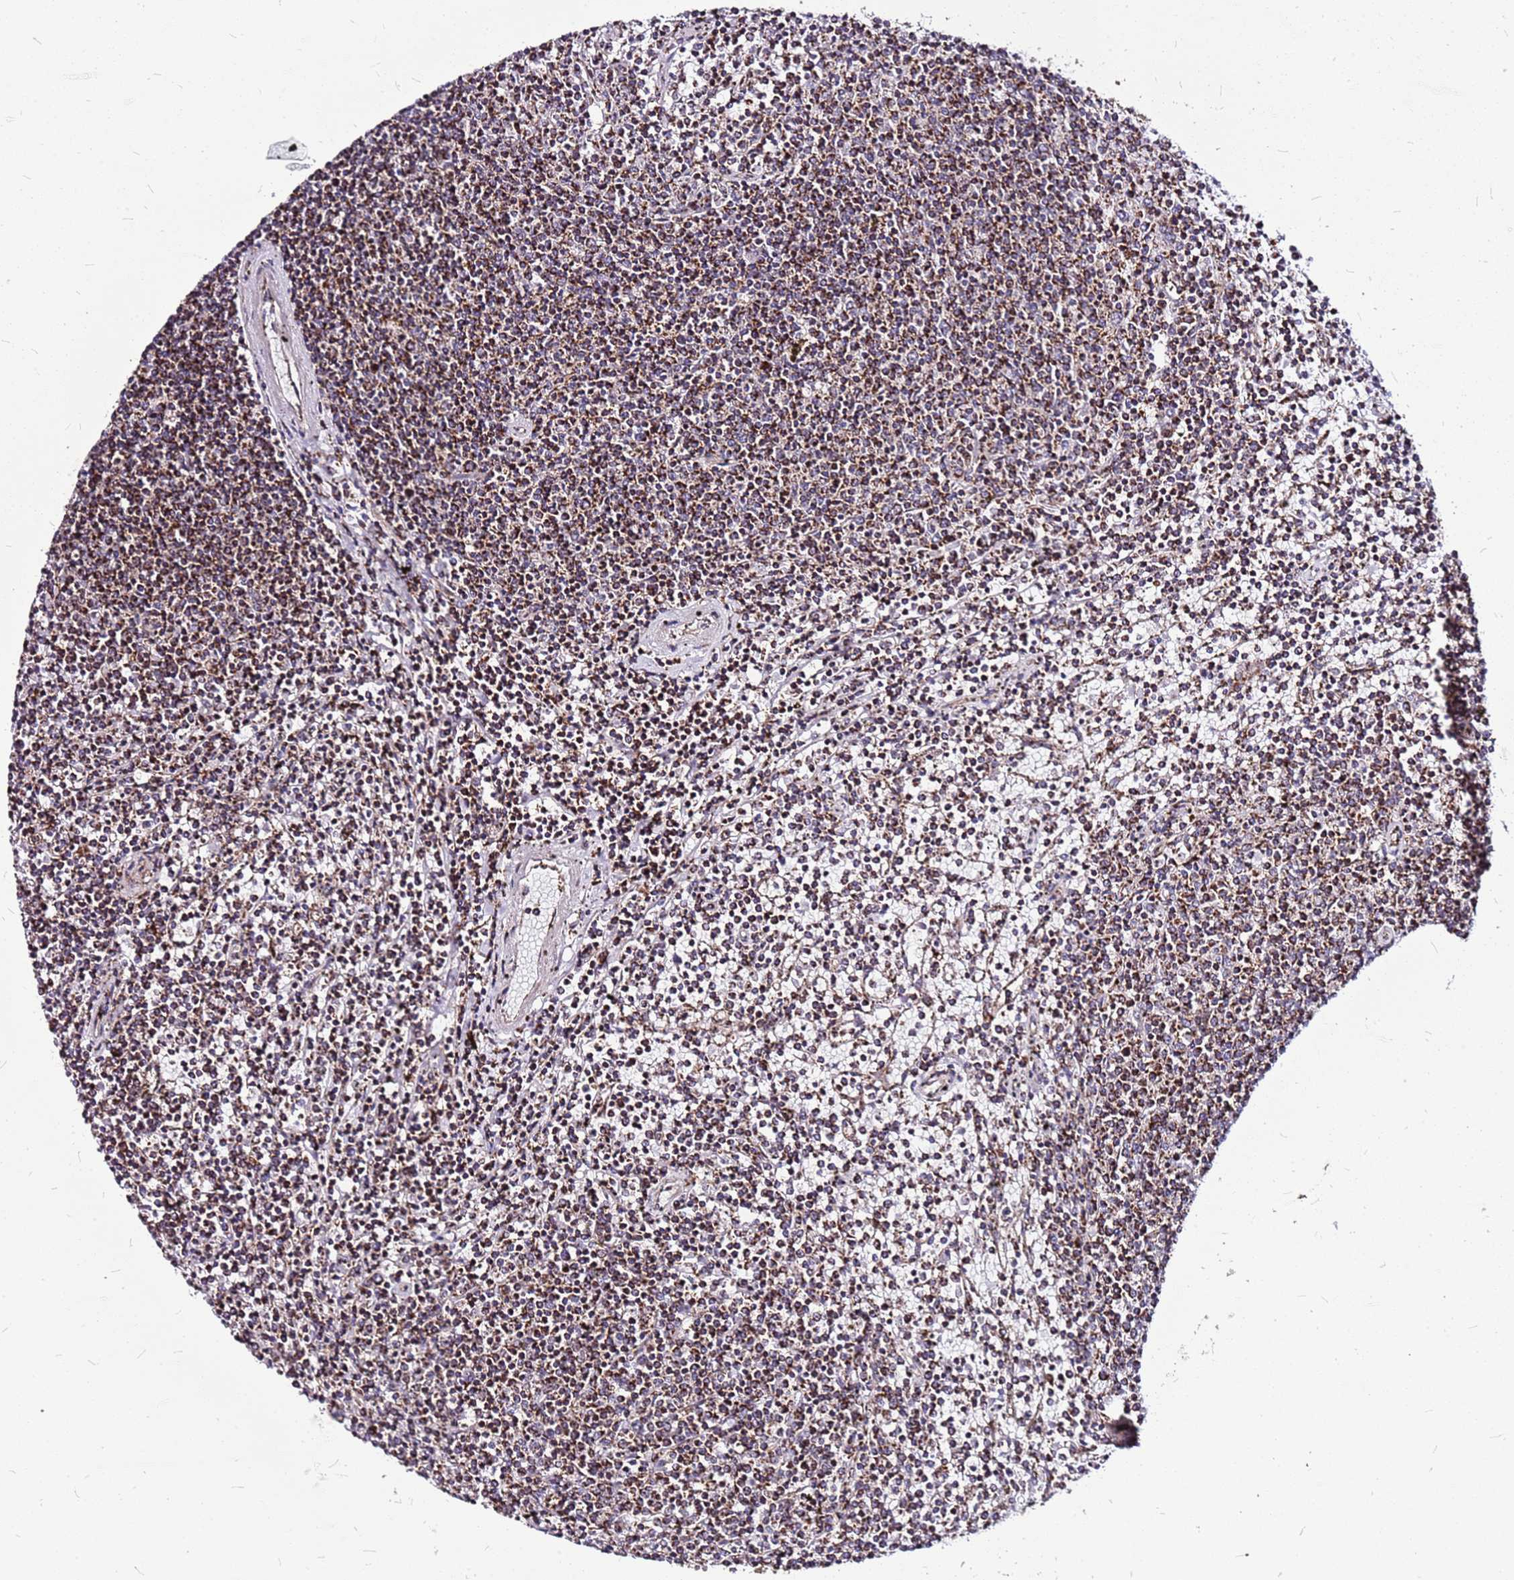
{"staining": {"intensity": "moderate", "quantity": "25%-75%", "location": "cytoplasmic/membranous"}, "tissue": "lymphoma", "cell_type": "Tumor cells", "image_type": "cancer", "snomed": [{"axis": "morphology", "description": "Malignant lymphoma, non-Hodgkin's type, Low grade"}, {"axis": "topography", "description": "Spleen"}], "caption": "This micrograph demonstrates IHC staining of human lymphoma, with medium moderate cytoplasmic/membranous staining in about 25%-75% of tumor cells.", "gene": "OR51T1", "patient": {"sex": "female", "age": 50}}